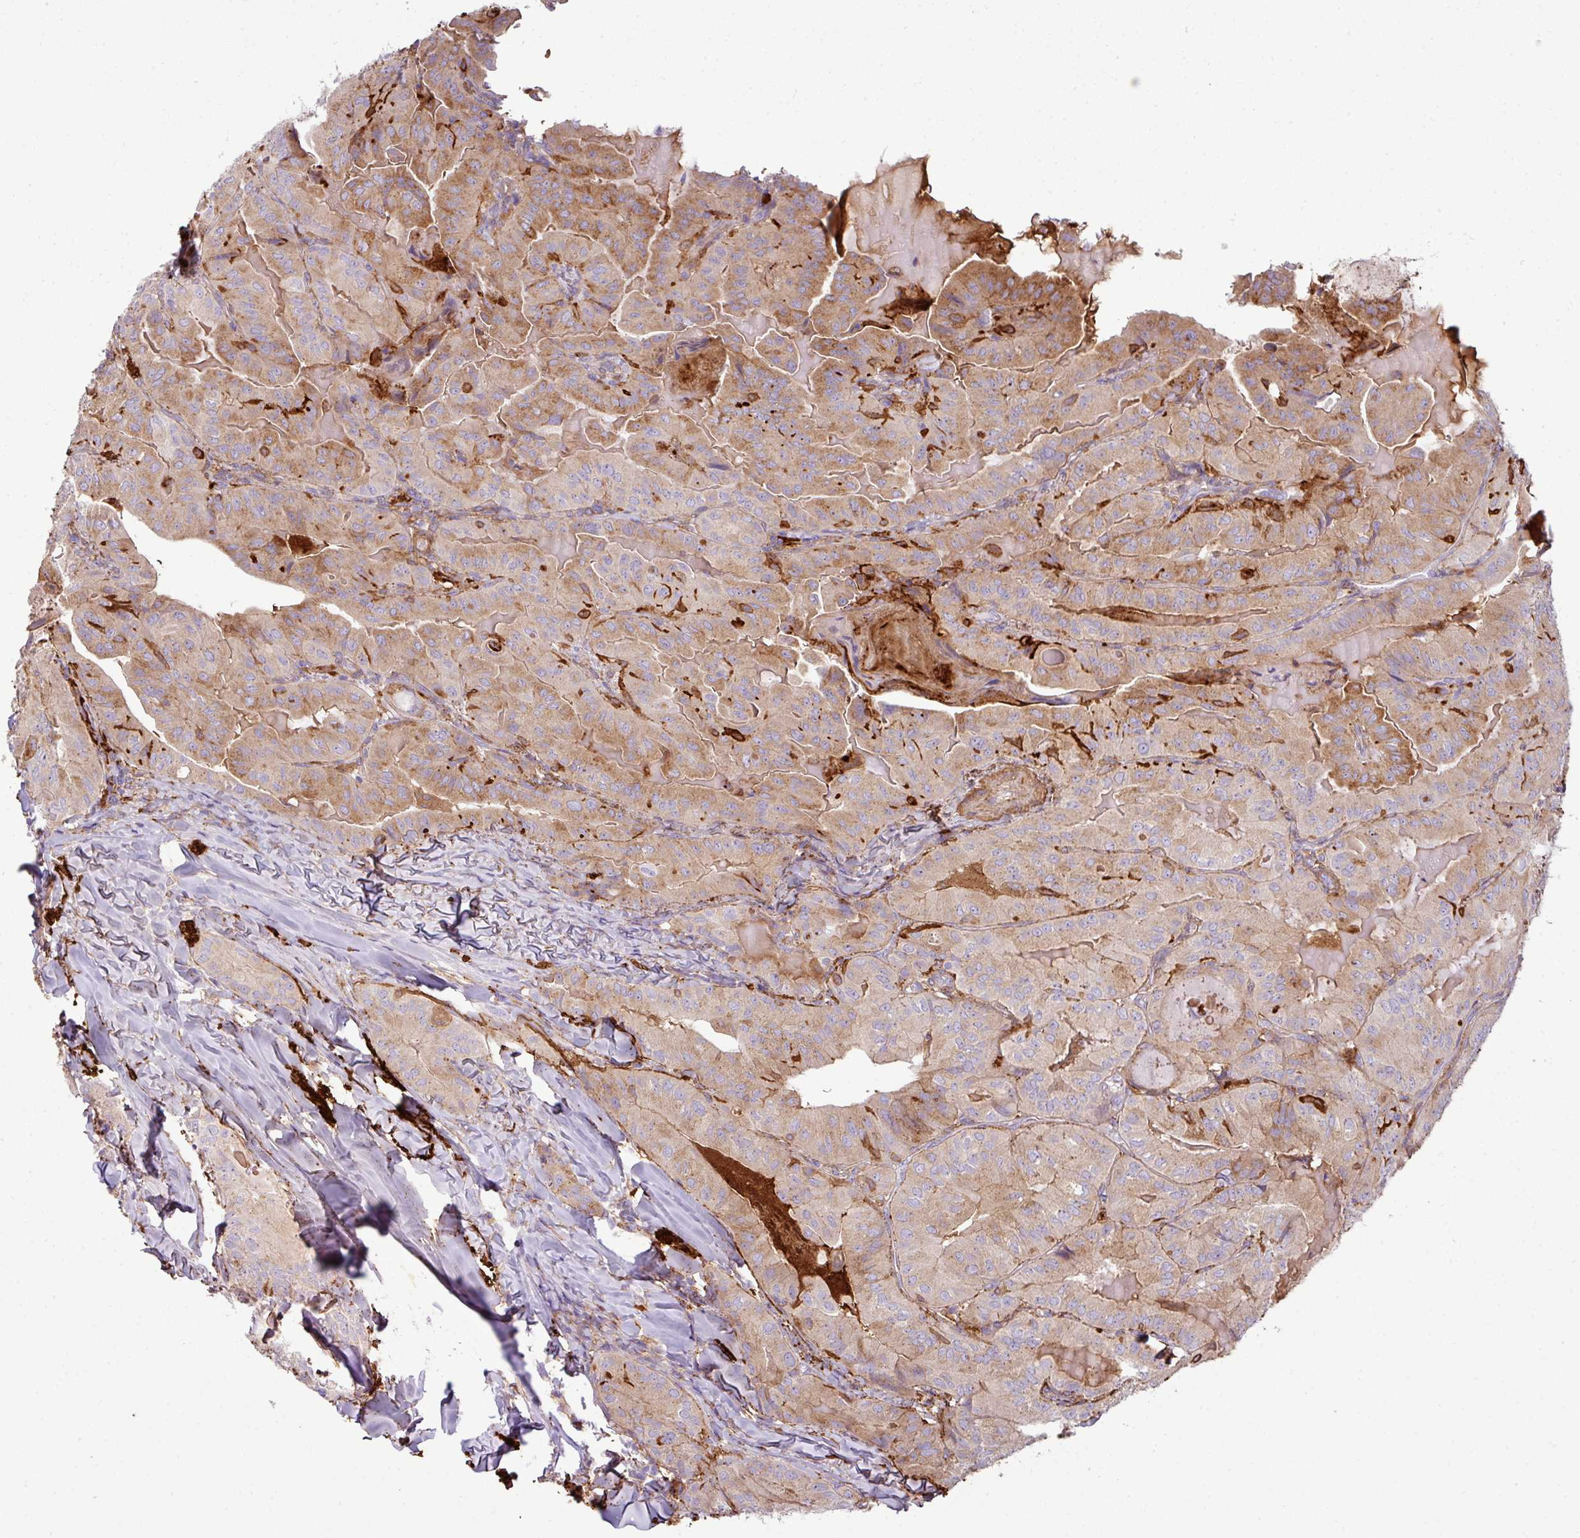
{"staining": {"intensity": "moderate", "quantity": "25%-75%", "location": "cytoplasmic/membranous"}, "tissue": "thyroid cancer", "cell_type": "Tumor cells", "image_type": "cancer", "snomed": [{"axis": "morphology", "description": "Papillary adenocarcinoma, NOS"}, {"axis": "topography", "description": "Thyroid gland"}], "caption": "Immunohistochemical staining of papillary adenocarcinoma (thyroid) shows medium levels of moderate cytoplasmic/membranous protein positivity in about 25%-75% of tumor cells.", "gene": "COL8A1", "patient": {"sex": "female", "age": 68}}